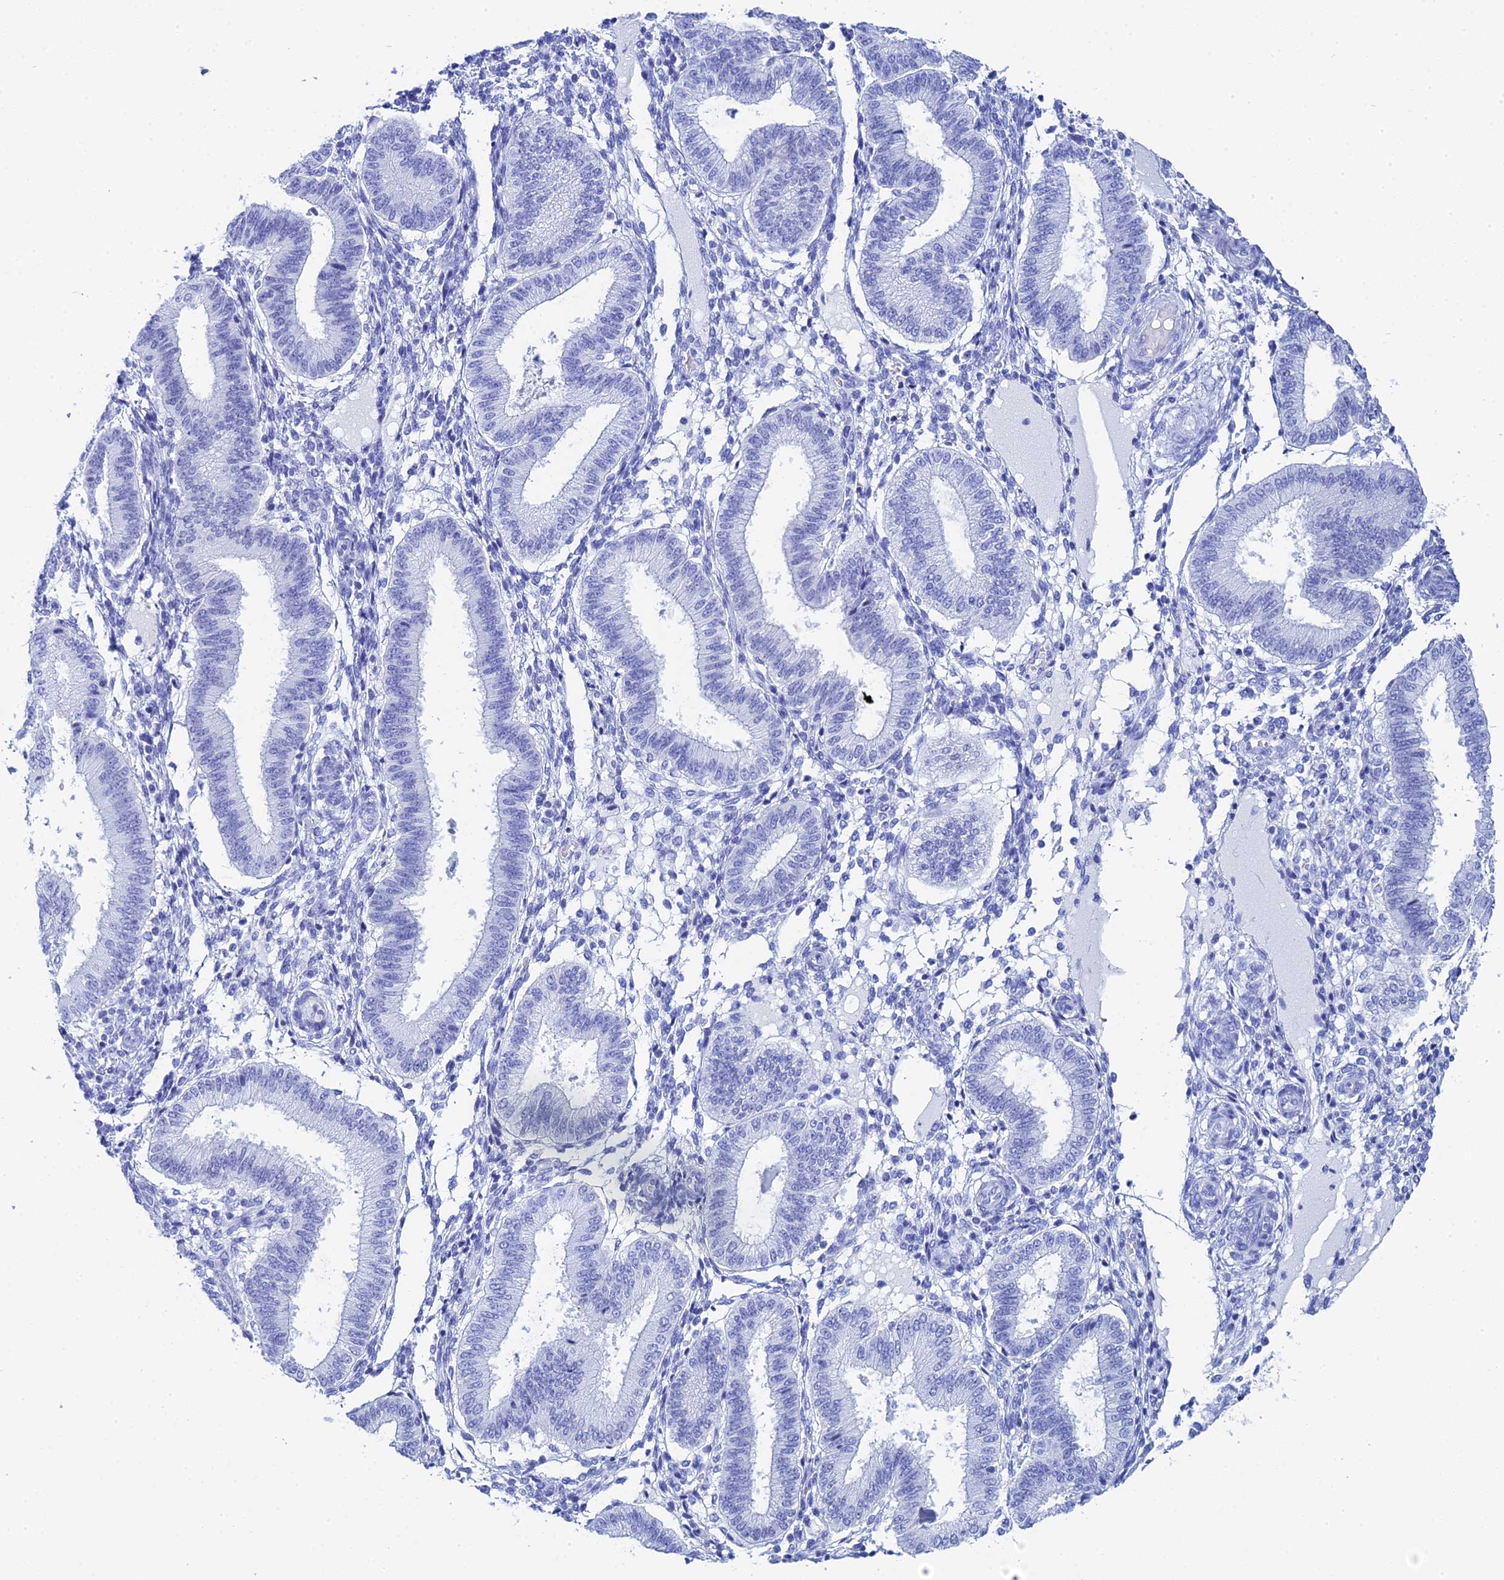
{"staining": {"intensity": "negative", "quantity": "none", "location": "none"}, "tissue": "endometrium", "cell_type": "Cells in endometrial stroma", "image_type": "normal", "snomed": [{"axis": "morphology", "description": "Normal tissue, NOS"}, {"axis": "topography", "description": "Endometrium"}], "caption": "A high-resolution histopathology image shows immunohistochemistry staining of benign endometrium, which demonstrates no significant staining in cells in endometrial stroma.", "gene": "TEX101", "patient": {"sex": "female", "age": 39}}